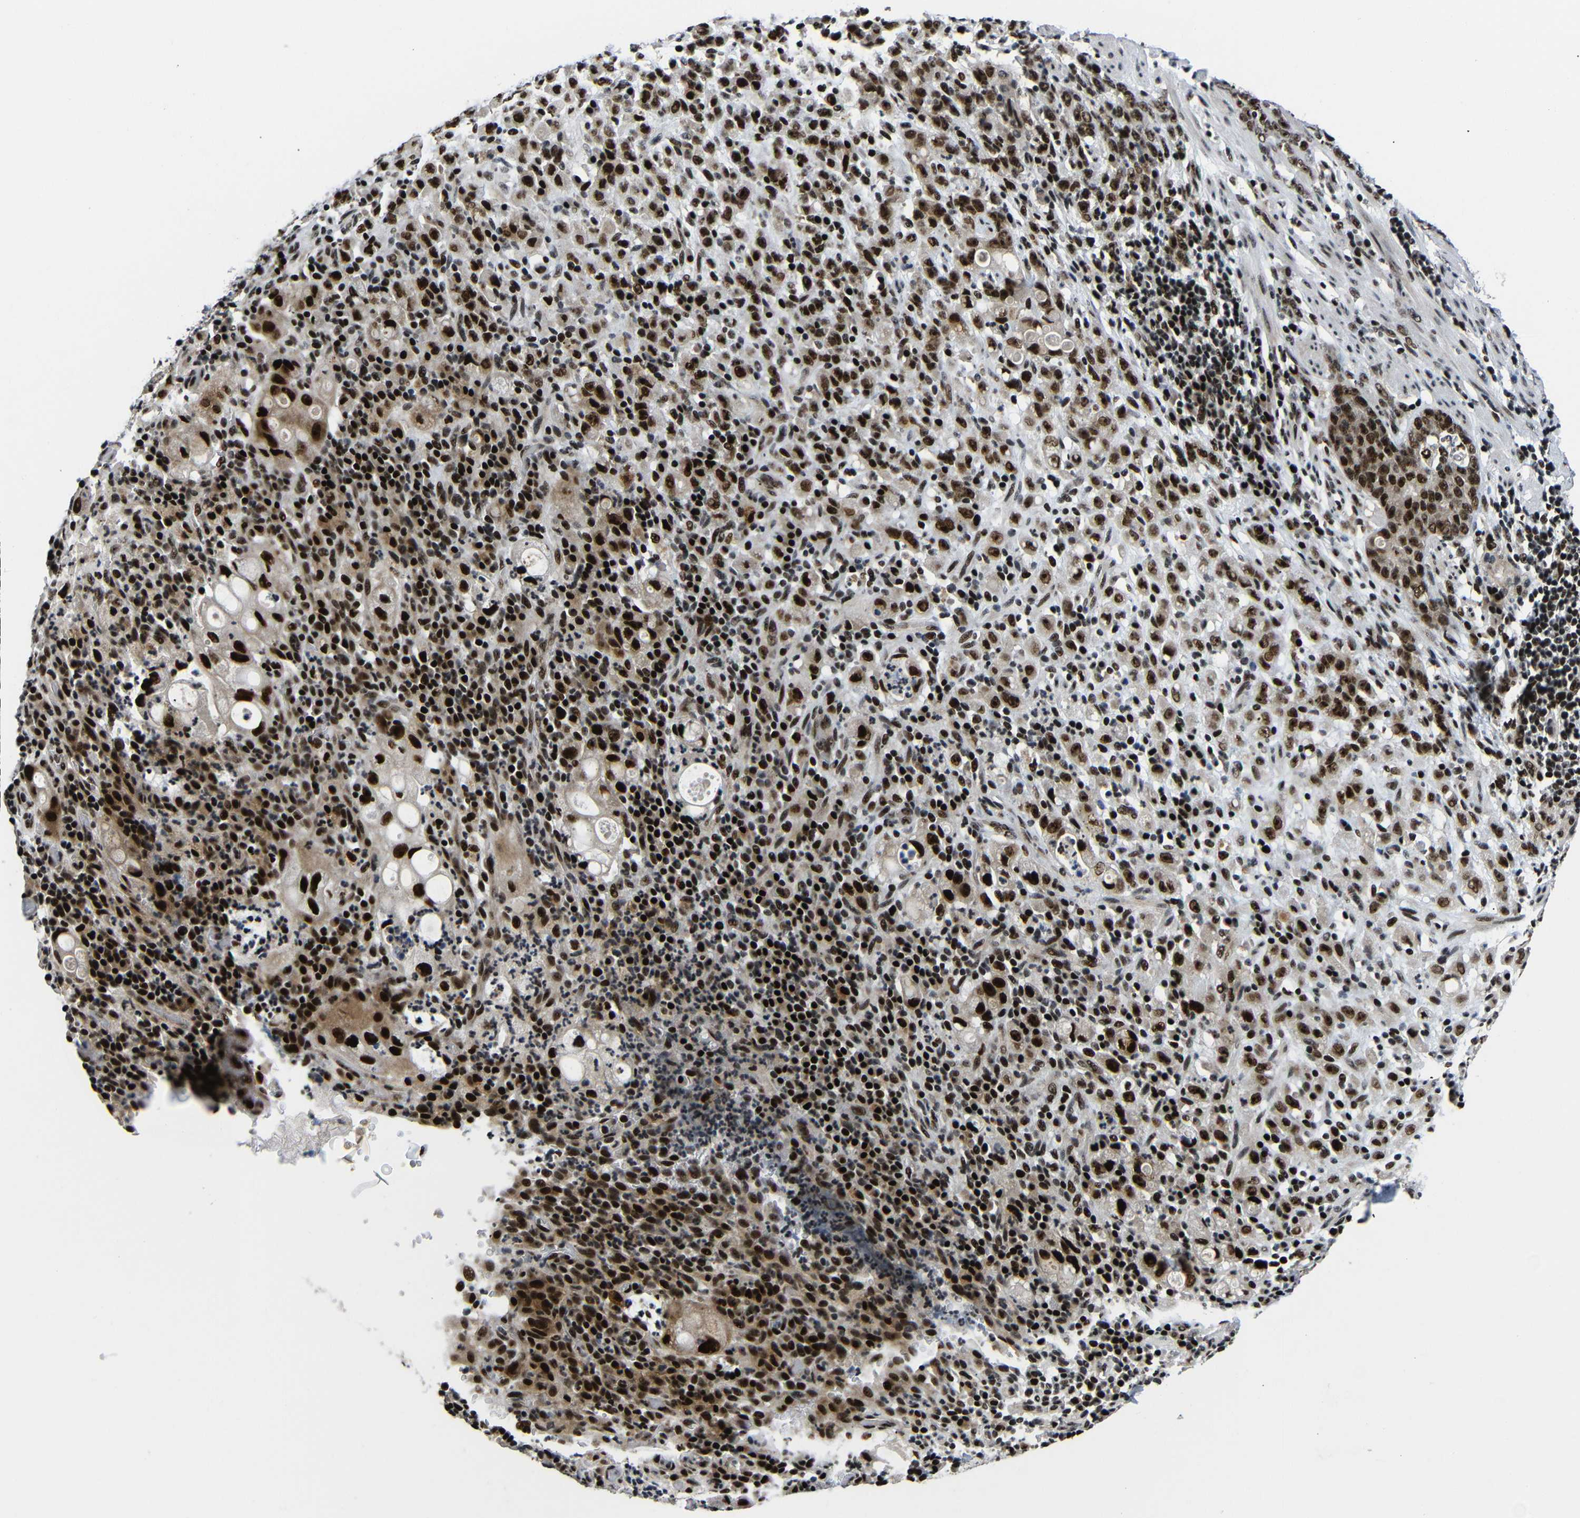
{"staining": {"intensity": "strong", "quantity": ">75%", "location": "nuclear"}, "tissue": "stomach cancer", "cell_type": "Tumor cells", "image_type": "cancer", "snomed": [{"axis": "morphology", "description": "Adenocarcinoma, NOS"}, {"axis": "topography", "description": "Stomach, lower"}], "caption": "The immunohistochemical stain labels strong nuclear staining in tumor cells of stomach cancer (adenocarcinoma) tissue.", "gene": "SETDB2", "patient": {"sex": "male", "age": 88}}